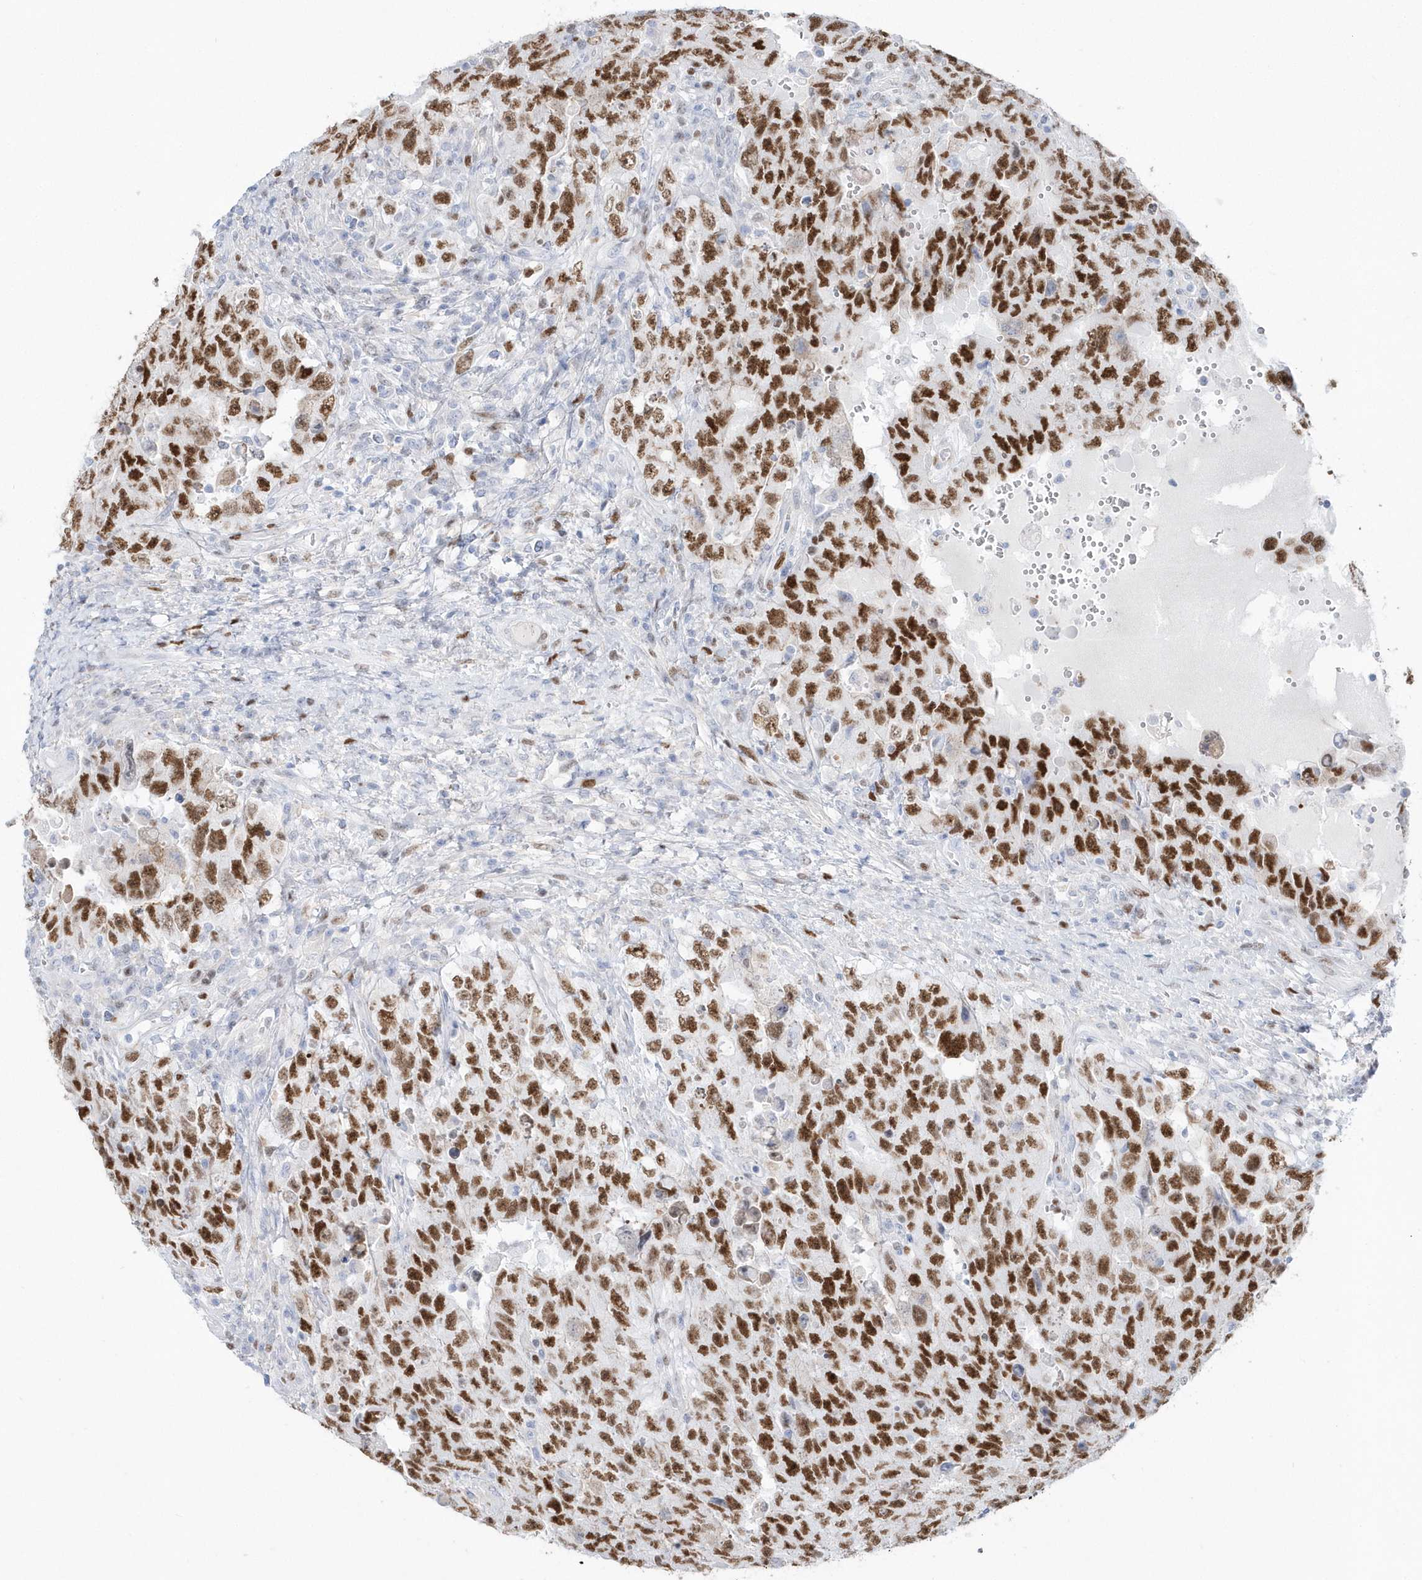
{"staining": {"intensity": "strong", "quantity": ">75%", "location": "nuclear"}, "tissue": "testis cancer", "cell_type": "Tumor cells", "image_type": "cancer", "snomed": [{"axis": "morphology", "description": "Carcinoma, Embryonal, NOS"}, {"axis": "topography", "description": "Testis"}], "caption": "High-power microscopy captured an immunohistochemistry photomicrograph of testis cancer (embryonal carcinoma), revealing strong nuclear staining in about >75% of tumor cells. The protein is shown in brown color, while the nuclei are stained blue.", "gene": "TMCO6", "patient": {"sex": "male", "age": 26}}